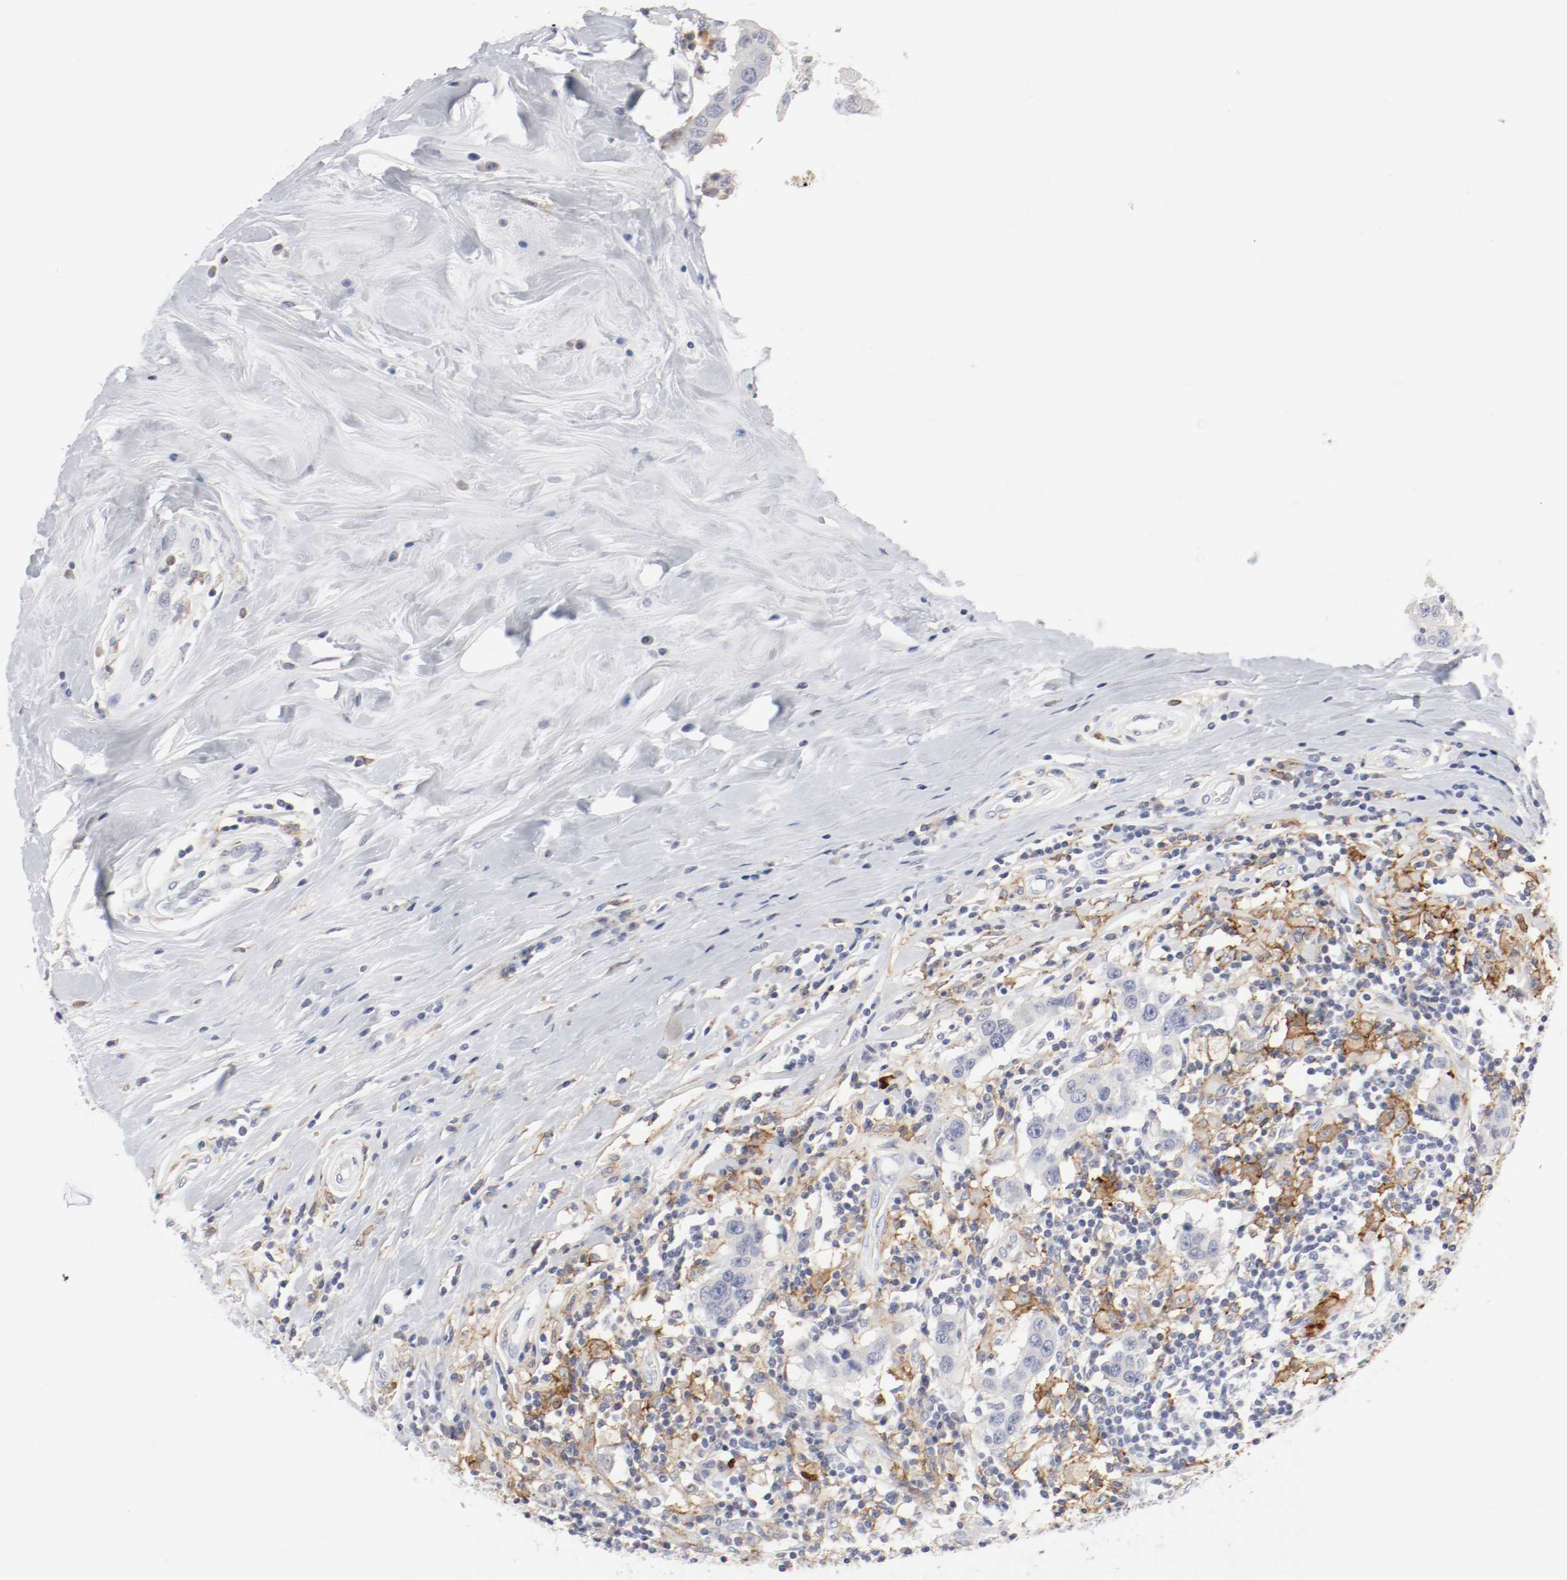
{"staining": {"intensity": "negative", "quantity": "none", "location": "none"}, "tissue": "breast cancer", "cell_type": "Tumor cells", "image_type": "cancer", "snomed": [{"axis": "morphology", "description": "Duct carcinoma"}, {"axis": "topography", "description": "Breast"}], "caption": "An image of human breast cancer is negative for staining in tumor cells. (Brightfield microscopy of DAB IHC at high magnification).", "gene": "ITGAX", "patient": {"sex": "female", "age": 27}}